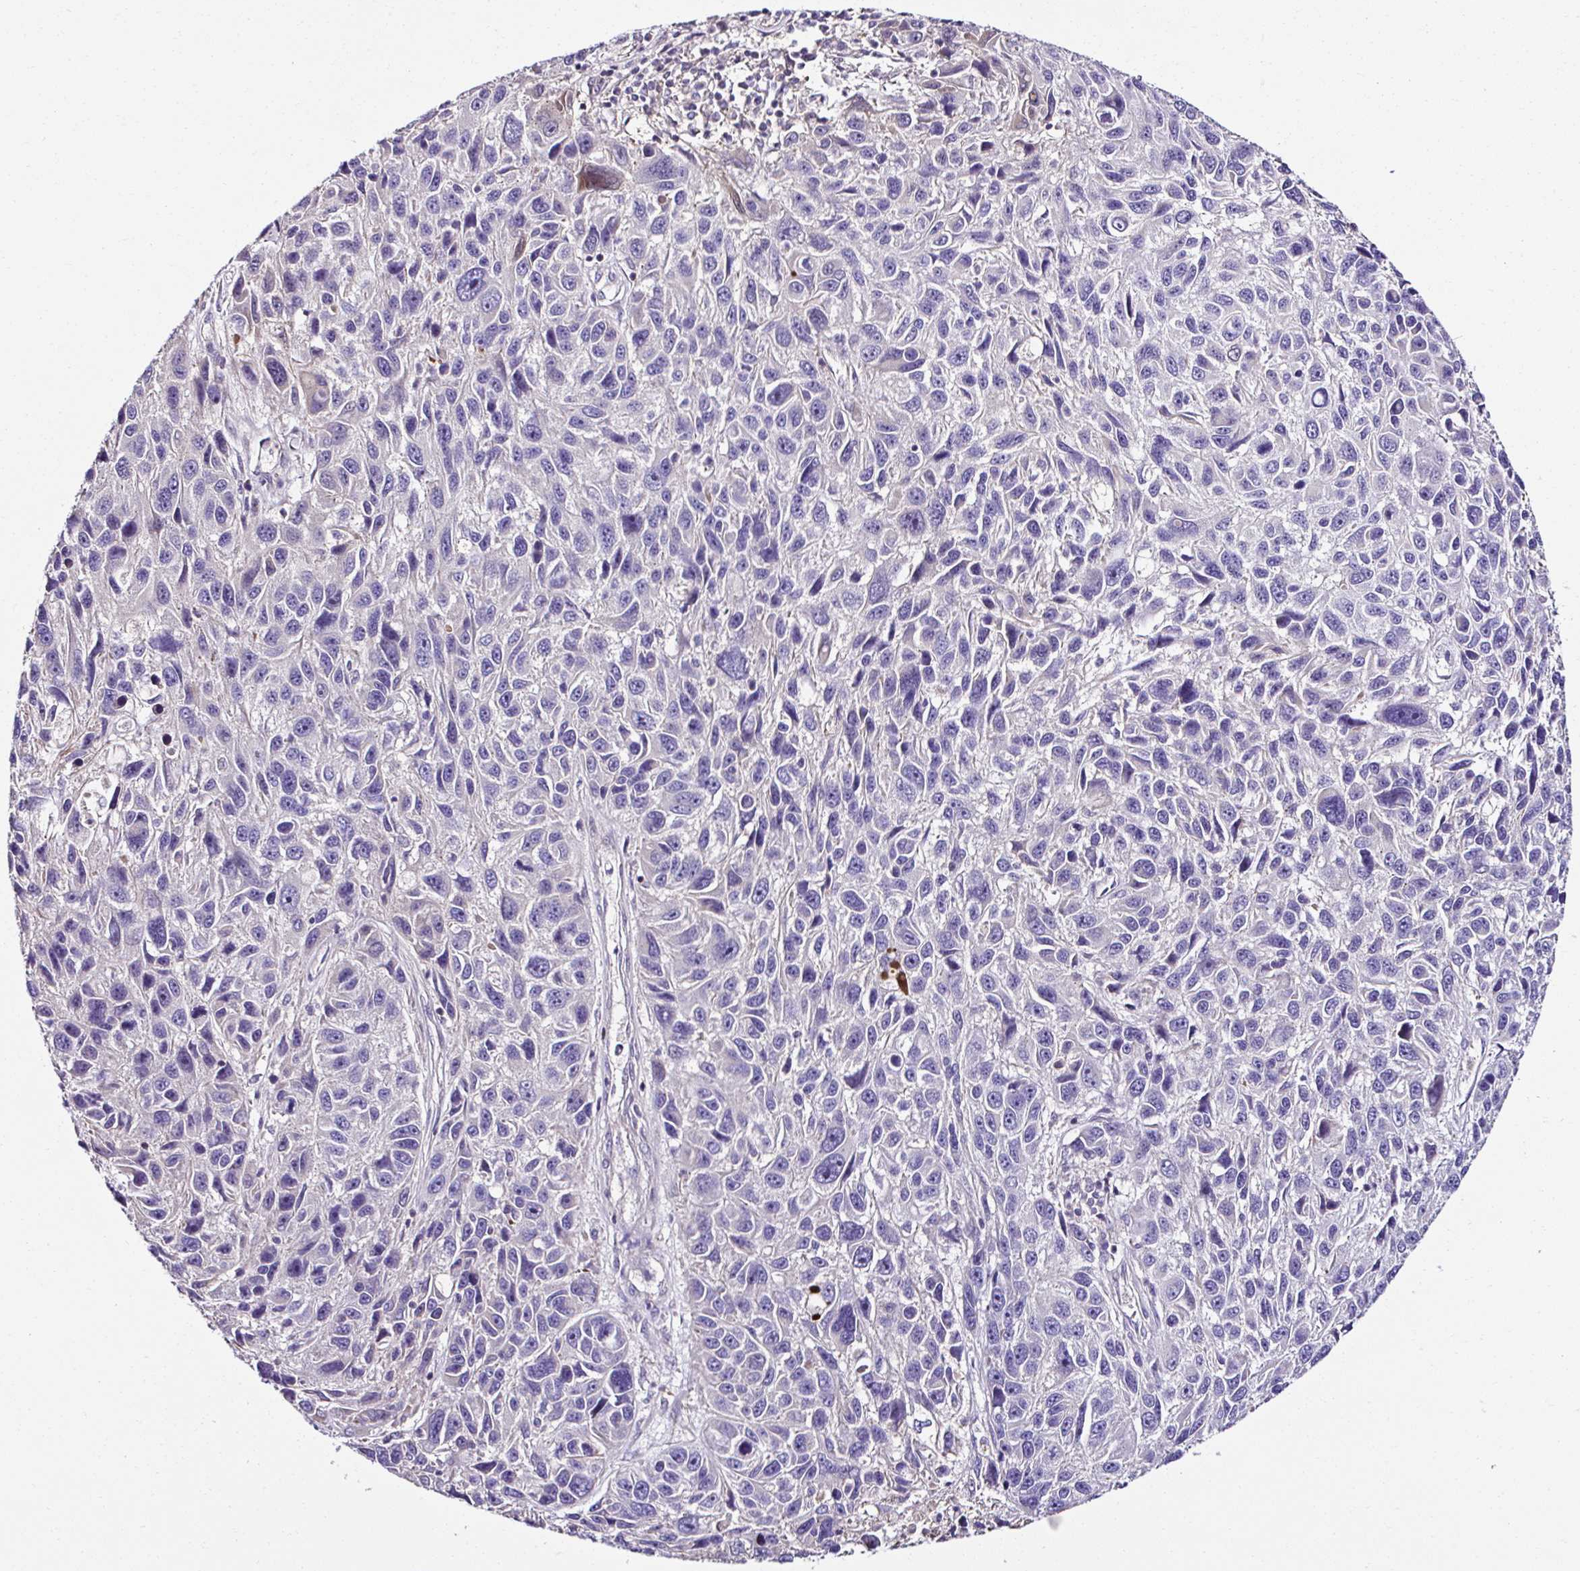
{"staining": {"intensity": "negative", "quantity": "none", "location": "none"}, "tissue": "melanoma", "cell_type": "Tumor cells", "image_type": "cancer", "snomed": [{"axis": "morphology", "description": "Malignant melanoma, NOS"}, {"axis": "topography", "description": "Skin"}], "caption": "Tumor cells are negative for brown protein staining in malignant melanoma.", "gene": "CCDC85C", "patient": {"sex": "male", "age": 53}}